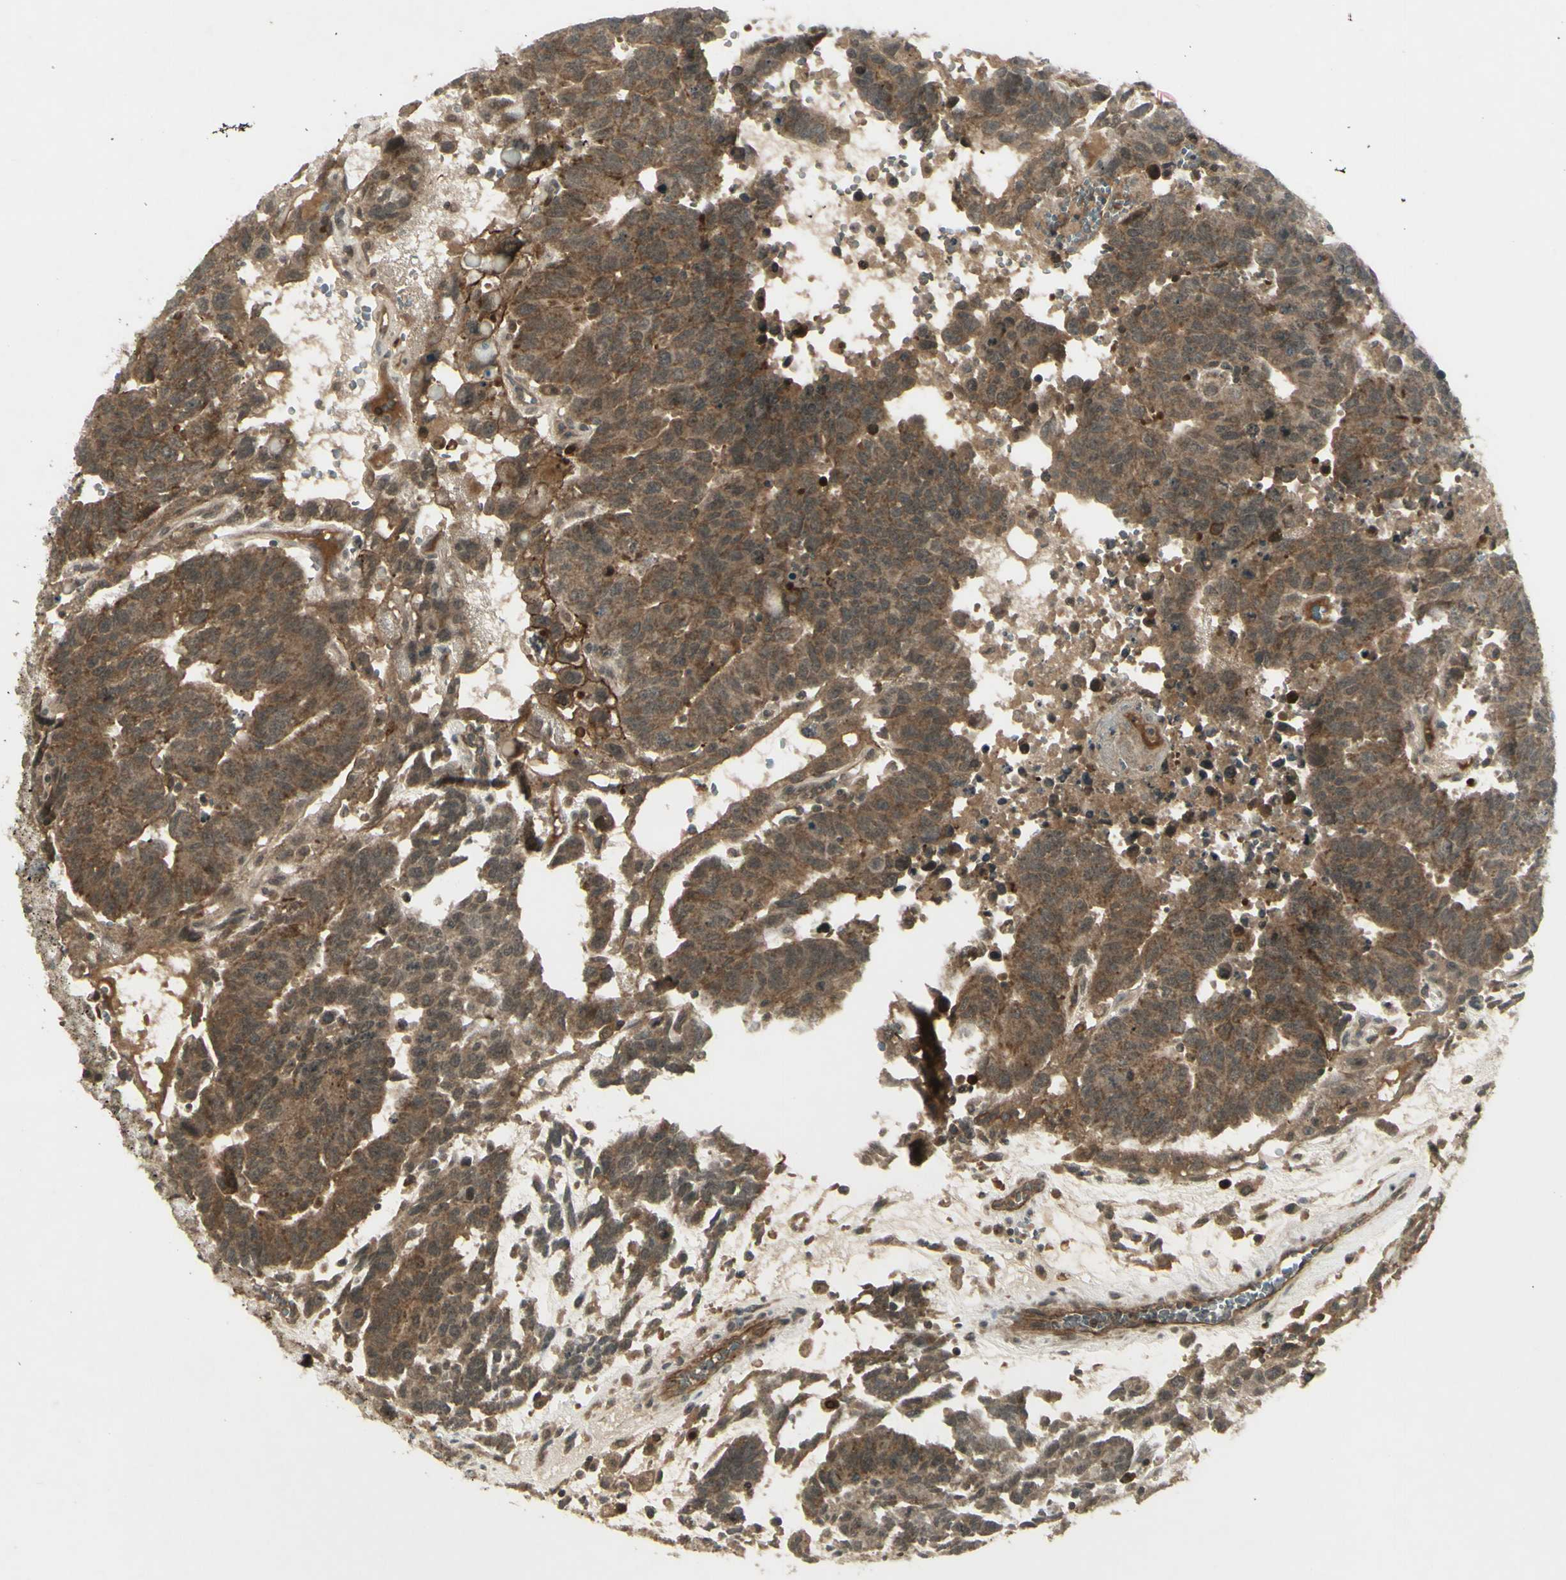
{"staining": {"intensity": "moderate", "quantity": ">75%", "location": "cytoplasmic/membranous"}, "tissue": "testis cancer", "cell_type": "Tumor cells", "image_type": "cancer", "snomed": [{"axis": "morphology", "description": "Seminoma, NOS"}, {"axis": "morphology", "description": "Carcinoma, Embryonal, NOS"}, {"axis": "topography", "description": "Testis"}], "caption": "This histopathology image displays IHC staining of testis embryonal carcinoma, with medium moderate cytoplasmic/membranous staining in approximately >75% of tumor cells.", "gene": "BLNK", "patient": {"sex": "male", "age": 52}}